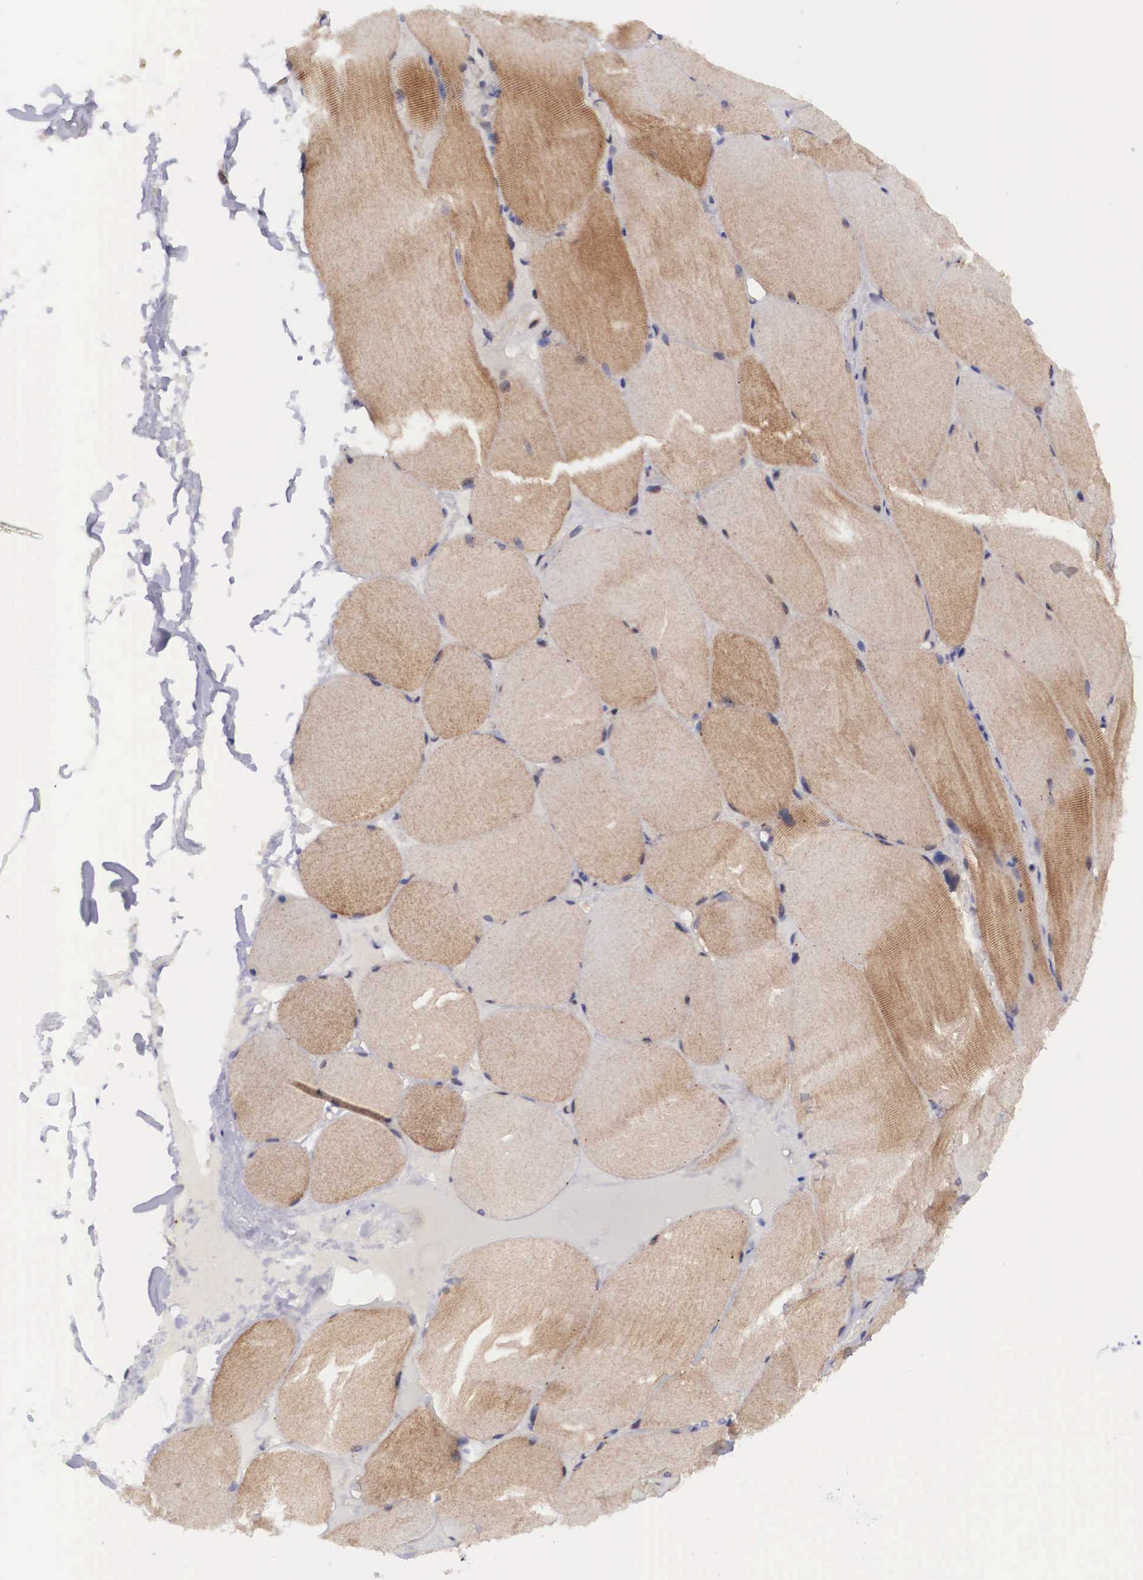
{"staining": {"intensity": "moderate", "quantity": "25%-75%", "location": "cytoplasmic/membranous"}, "tissue": "skeletal muscle", "cell_type": "Myocytes", "image_type": "normal", "snomed": [{"axis": "morphology", "description": "Normal tissue, NOS"}, {"axis": "topography", "description": "Skeletal muscle"}], "caption": "DAB immunohistochemical staining of benign human skeletal muscle displays moderate cytoplasmic/membranous protein expression in approximately 25%-75% of myocytes. (Brightfield microscopy of DAB IHC at high magnification).", "gene": "EMID1", "patient": {"sex": "male", "age": 71}}